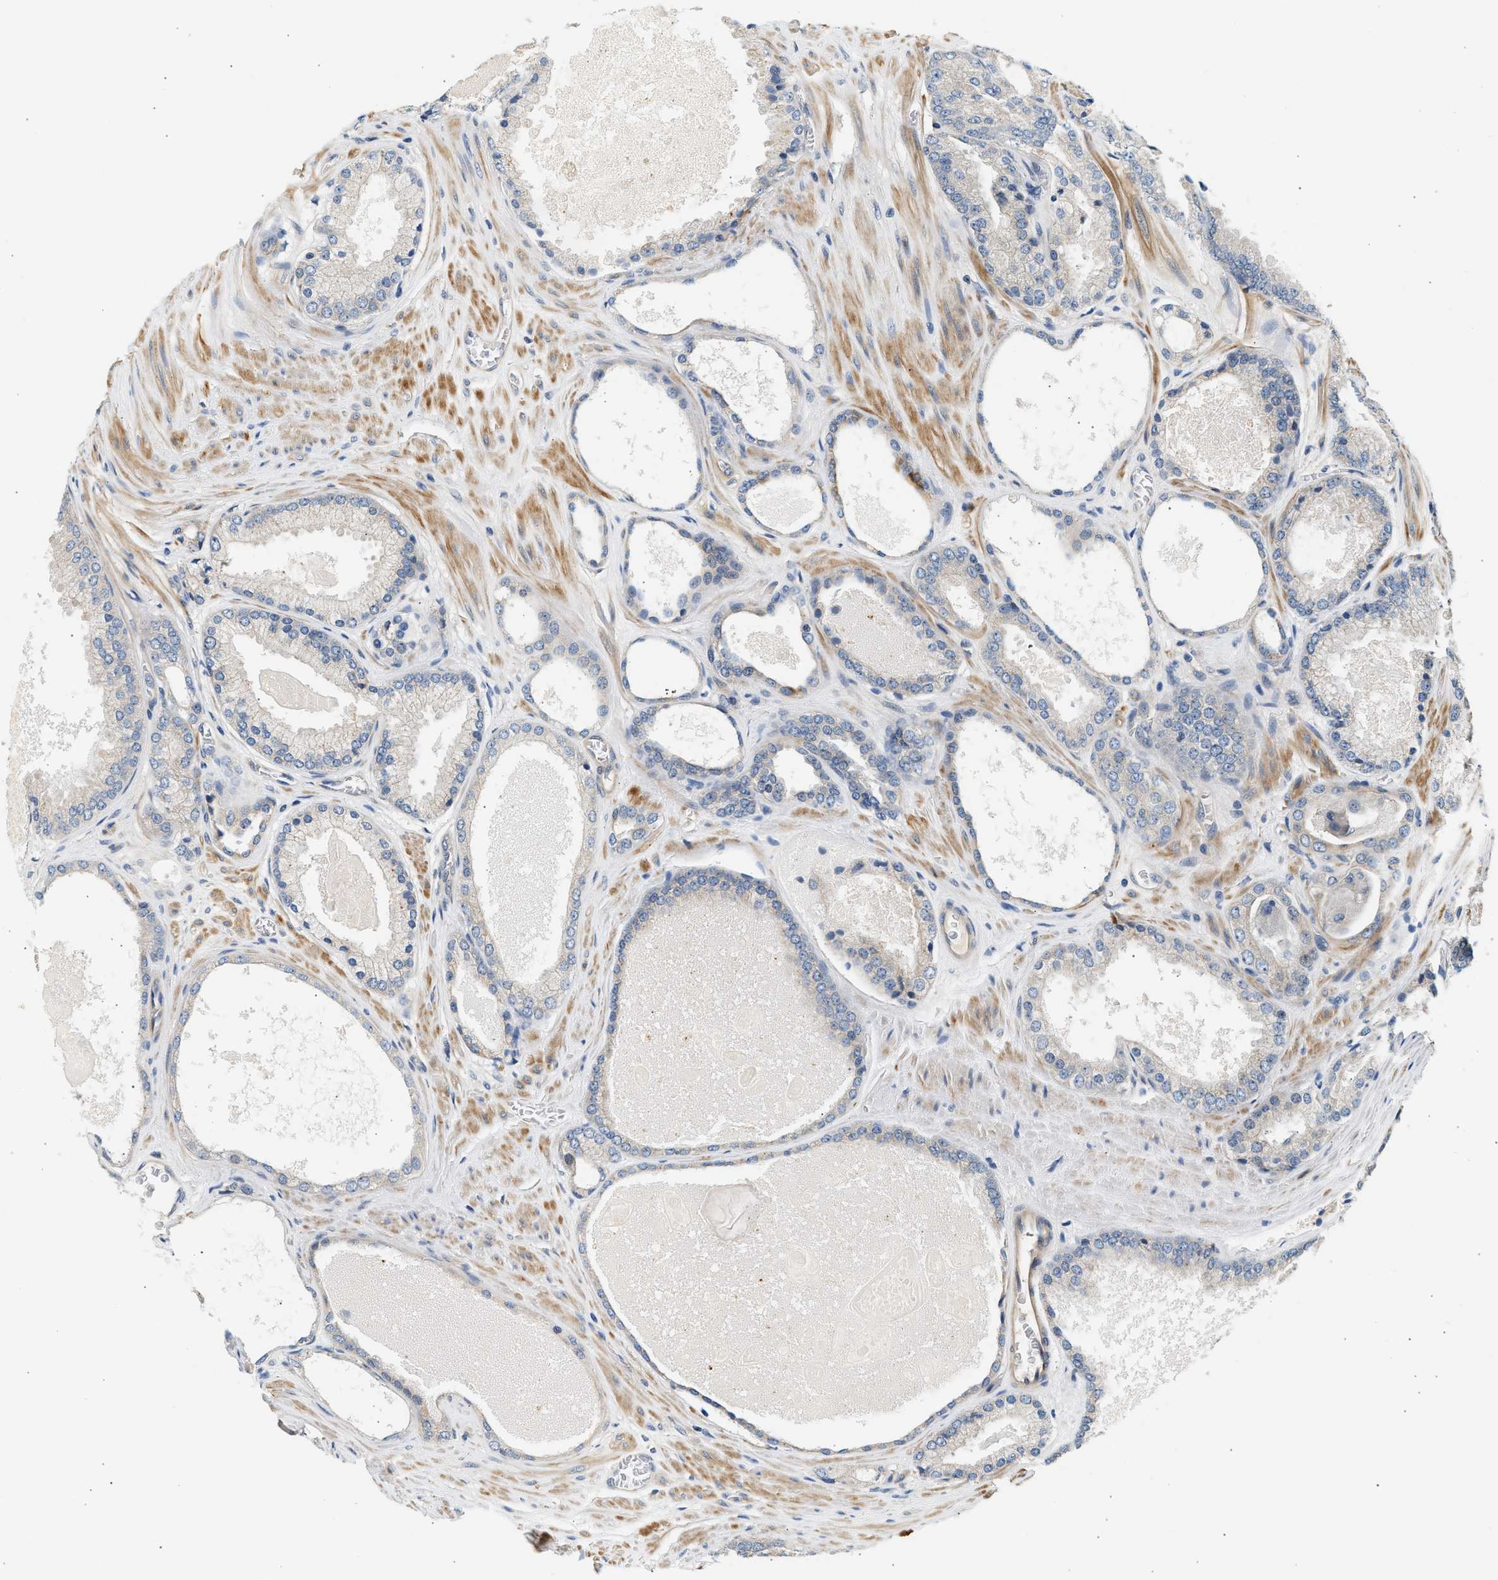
{"staining": {"intensity": "weak", "quantity": "<25%", "location": "cytoplasmic/membranous"}, "tissue": "prostate cancer", "cell_type": "Tumor cells", "image_type": "cancer", "snomed": [{"axis": "morphology", "description": "Adenocarcinoma, High grade"}, {"axis": "topography", "description": "Prostate"}], "caption": "The immunohistochemistry histopathology image has no significant expression in tumor cells of prostate adenocarcinoma (high-grade) tissue.", "gene": "WDR31", "patient": {"sex": "male", "age": 65}}